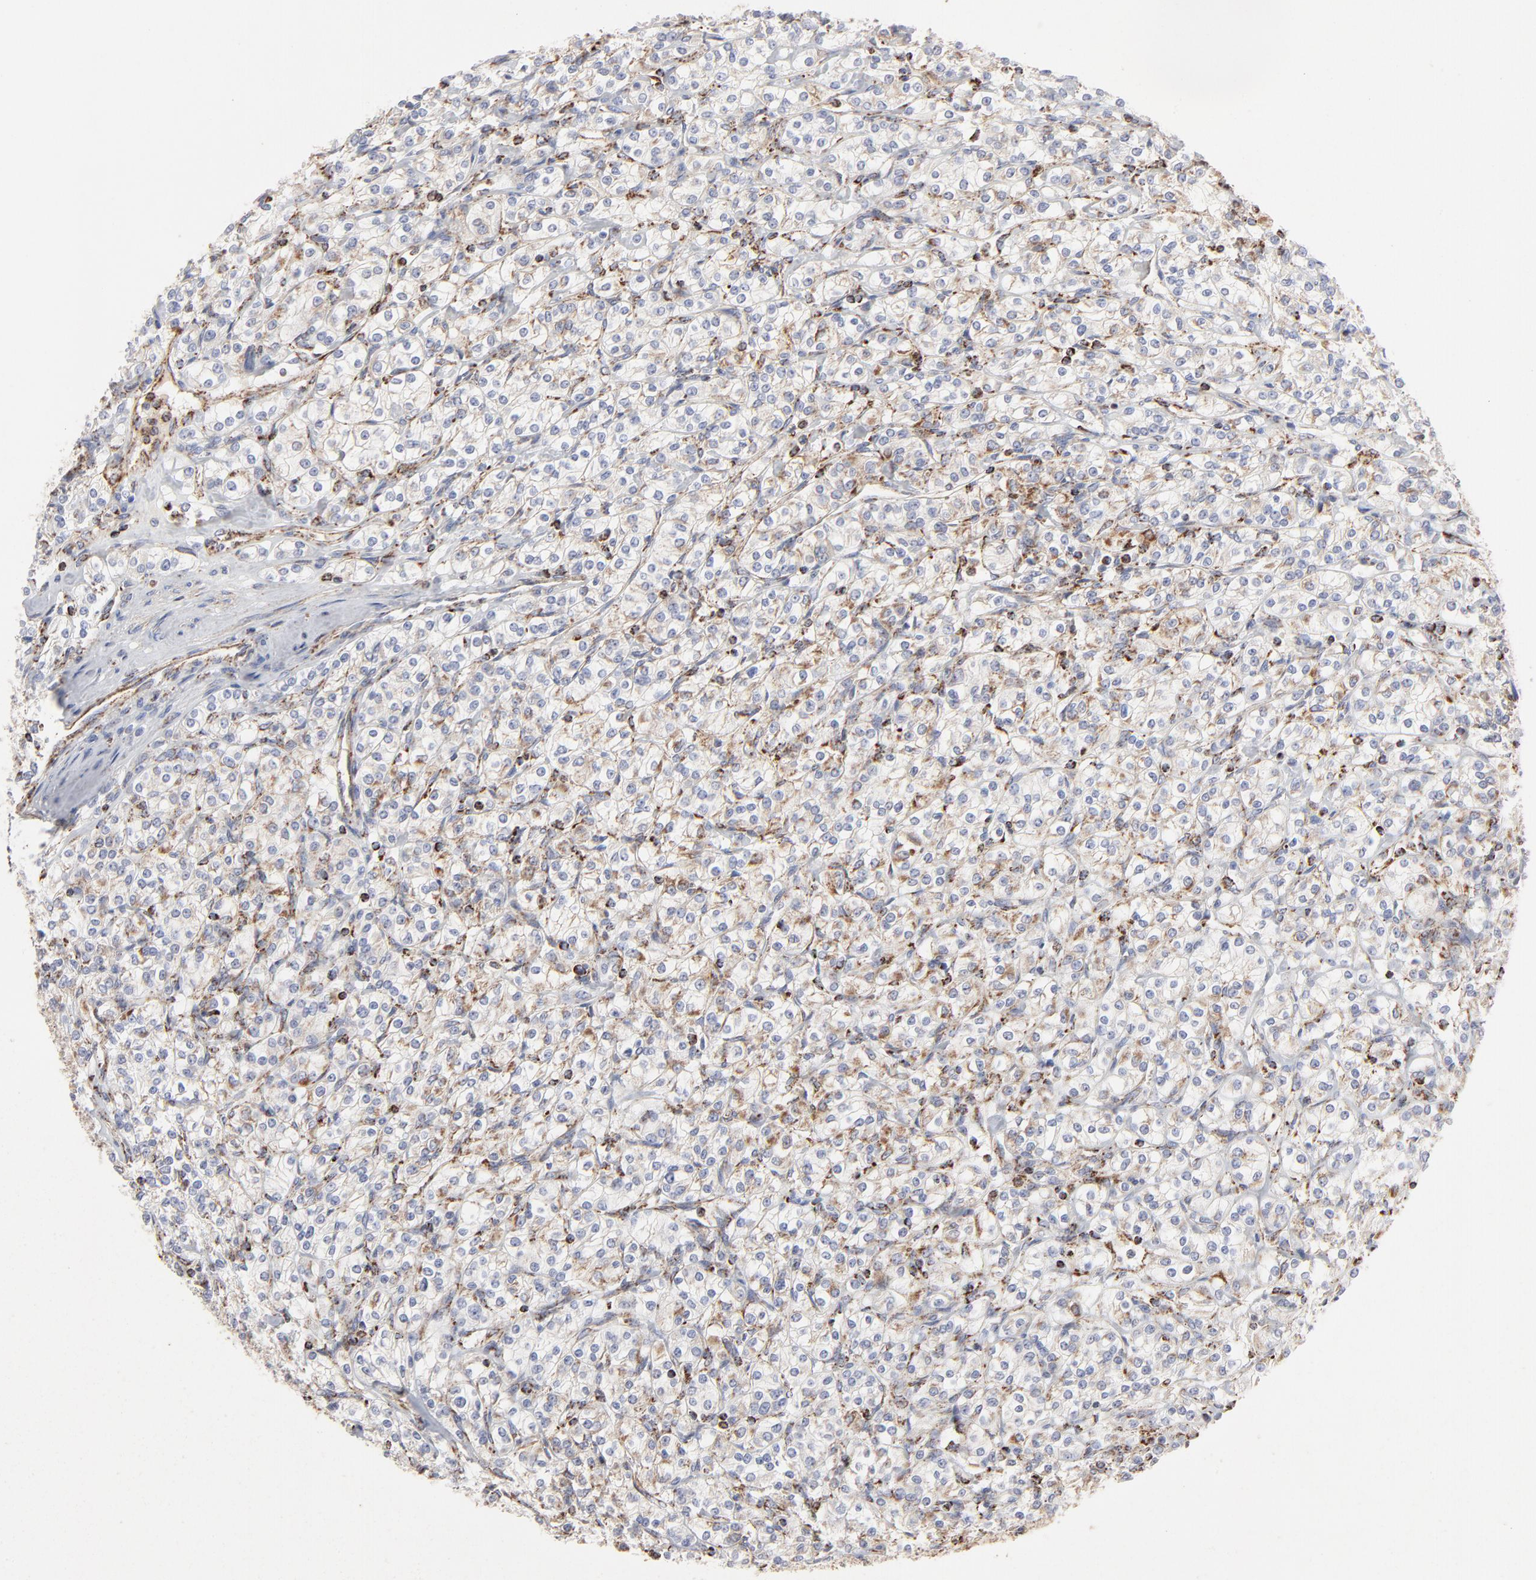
{"staining": {"intensity": "moderate", "quantity": "25%-75%", "location": "cytoplasmic/membranous"}, "tissue": "renal cancer", "cell_type": "Tumor cells", "image_type": "cancer", "snomed": [{"axis": "morphology", "description": "Adenocarcinoma, NOS"}, {"axis": "topography", "description": "Kidney"}], "caption": "Tumor cells show moderate cytoplasmic/membranous expression in approximately 25%-75% of cells in renal cancer (adenocarcinoma).", "gene": "ASB3", "patient": {"sex": "male", "age": 77}}